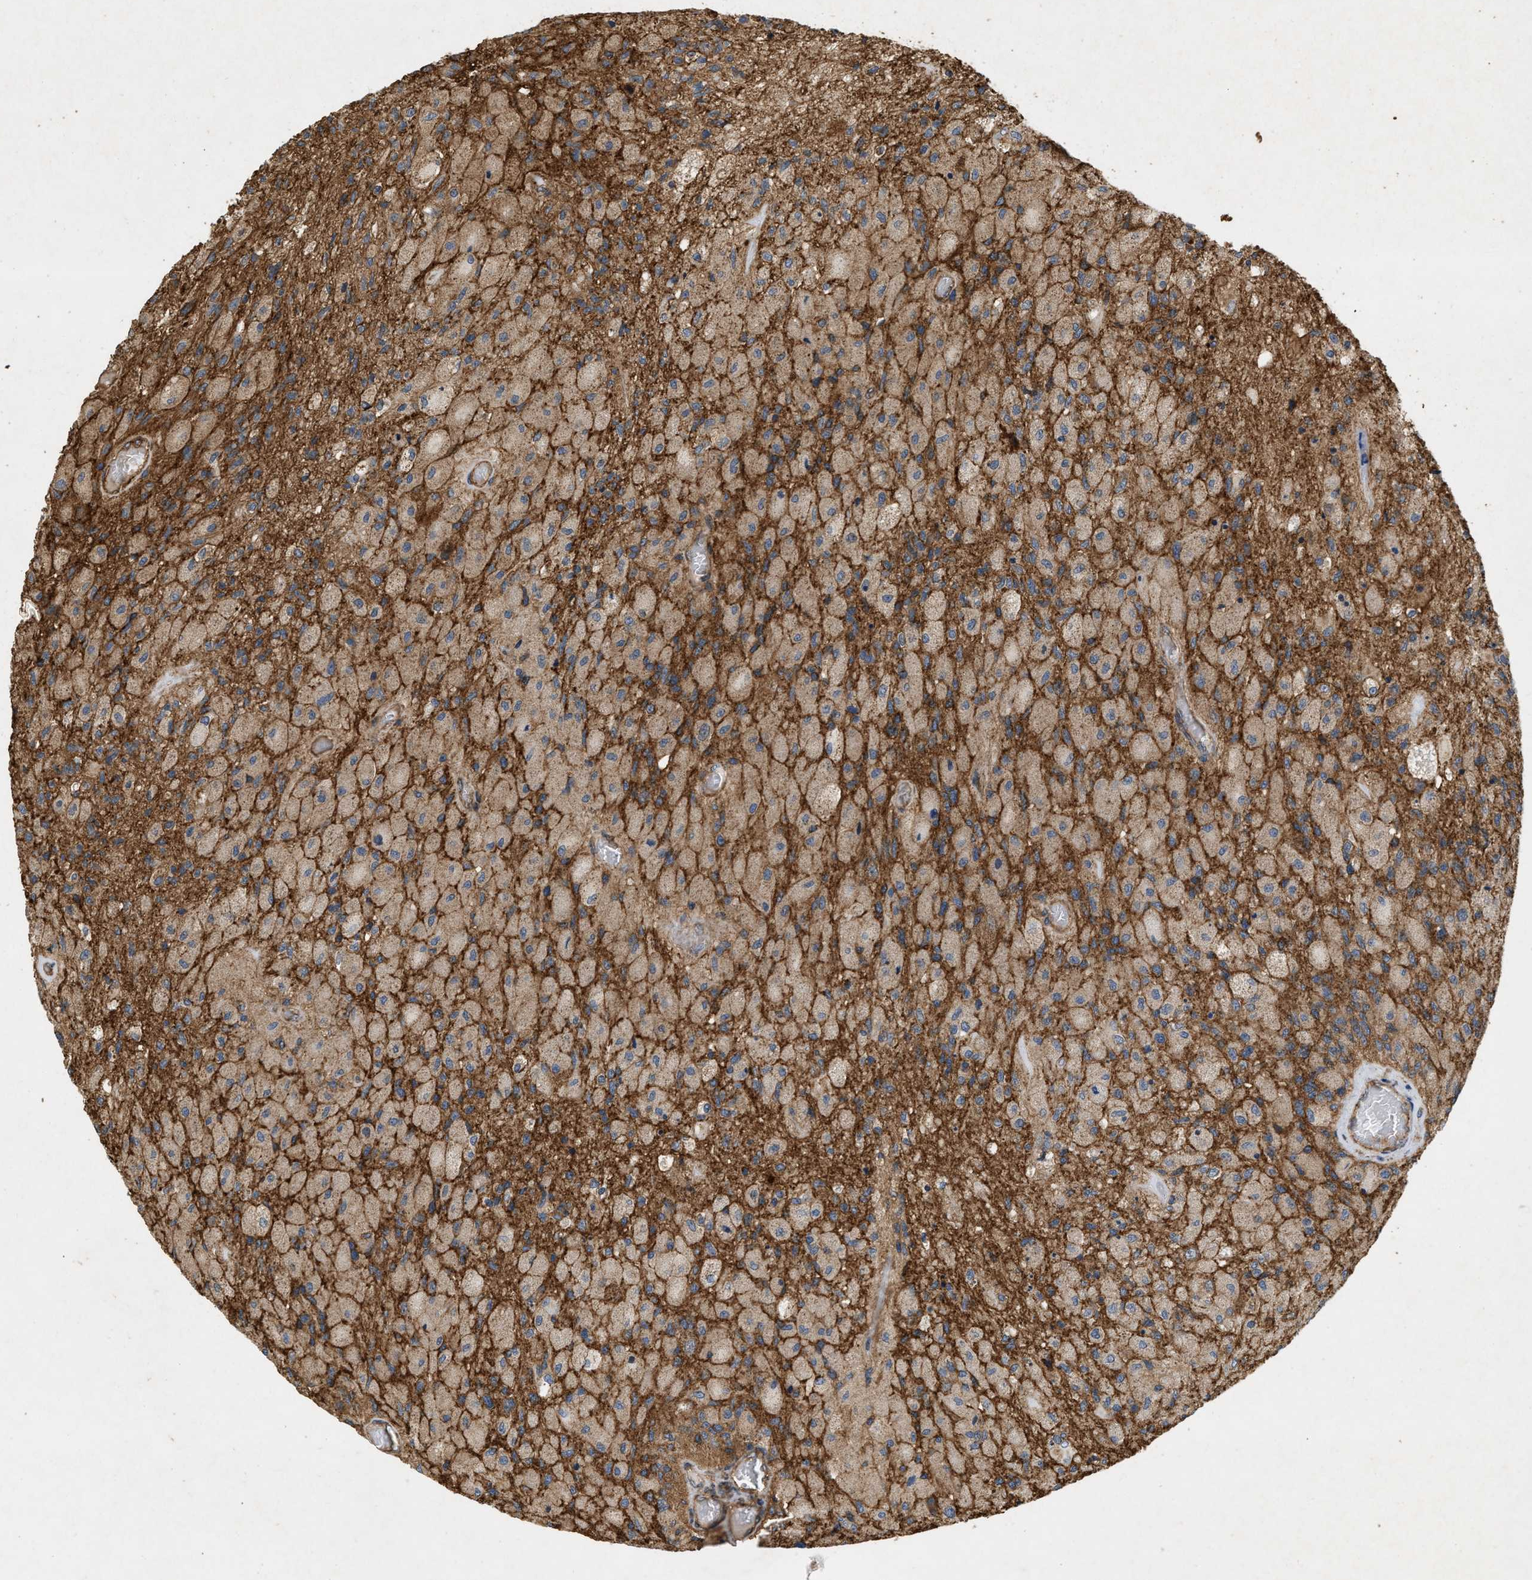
{"staining": {"intensity": "weak", "quantity": ">75%", "location": "cytoplasmic/membranous"}, "tissue": "glioma", "cell_type": "Tumor cells", "image_type": "cancer", "snomed": [{"axis": "morphology", "description": "Normal tissue, NOS"}, {"axis": "morphology", "description": "Glioma, malignant, High grade"}, {"axis": "topography", "description": "Cerebral cortex"}], "caption": "This image displays IHC staining of glioma, with low weak cytoplasmic/membranous expression in approximately >75% of tumor cells.", "gene": "GNB4", "patient": {"sex": "male", "age": 77}}